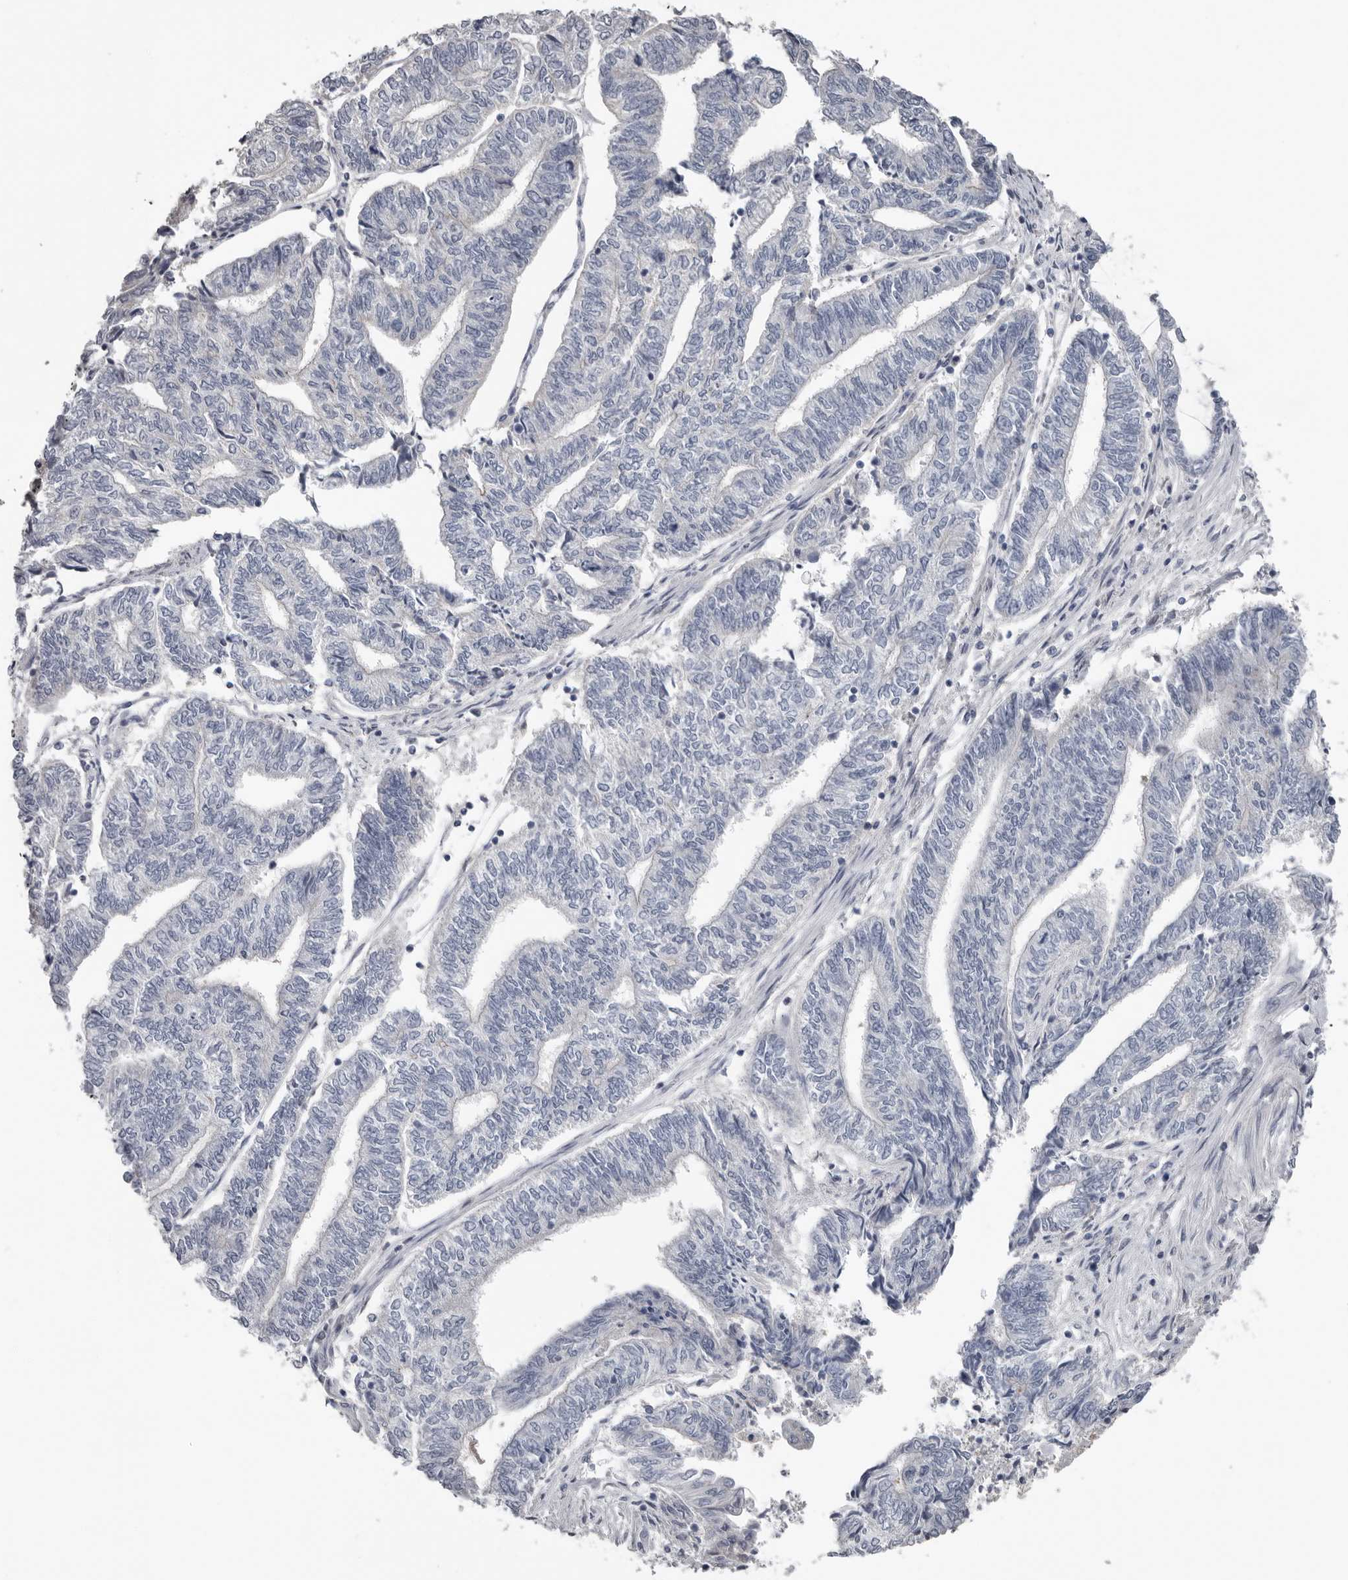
{"staining": {"intensity": "negative", "quantity": "none", "location": "none"}, "tissue": "endometrial cancer", "cell_type": "Tumor cells", "image_type": "cancer", "snomed": [{"axis": "morphology", "description": "Adenocarcinoma, NOS"}, {"axis": "topography", "description": "Uterus"}, {"axis": "topography", "description": "Endometrium"}], "caption": "This is an immunohistochemistry (IHC) histopathology image of human adenocarcinoma (endometrial). There is no expression in tumor cells.", "gene": "FABP7", "patient": {"sex": "female", "age": 70}}